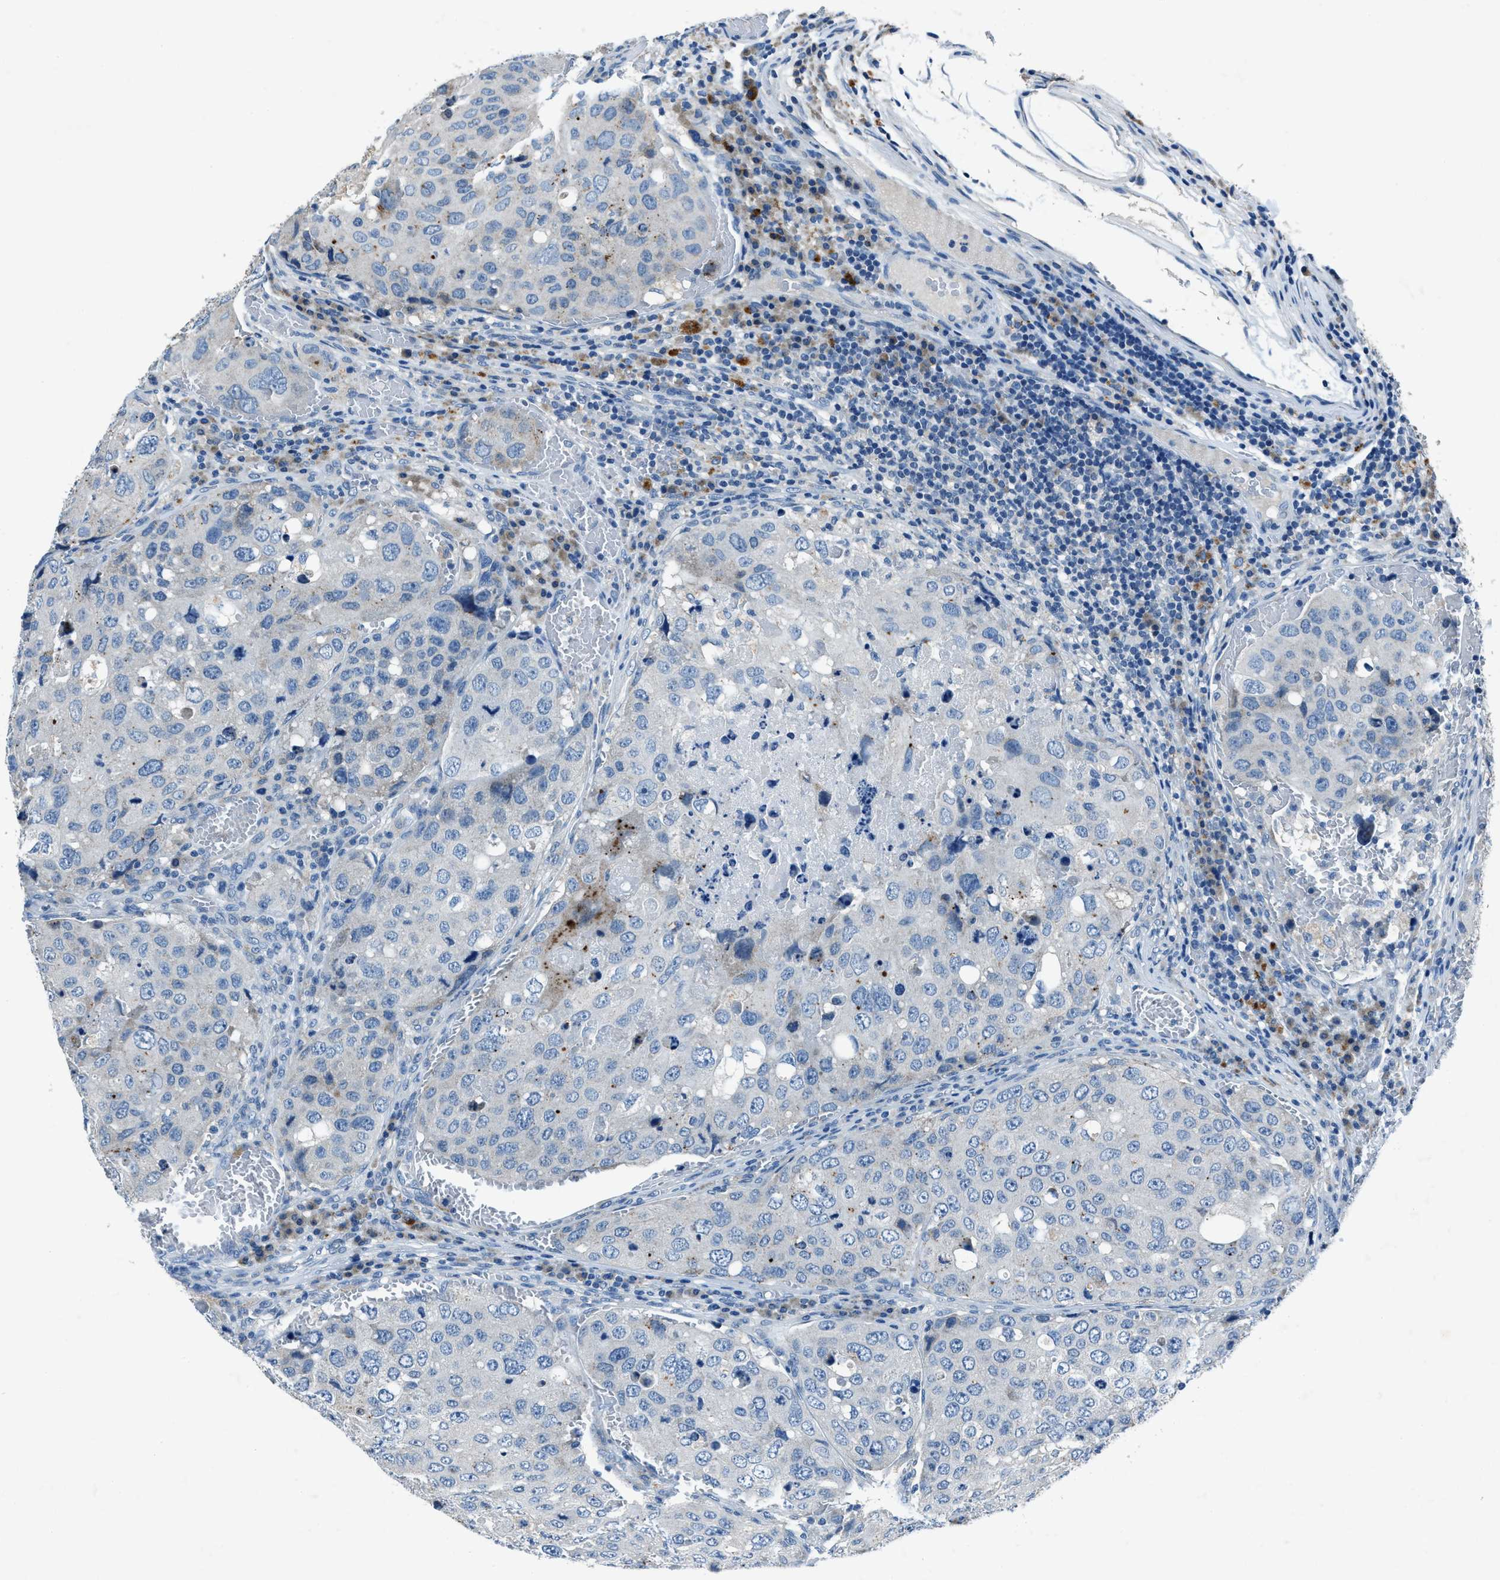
{"staining": {"intensity": "negative", "quantity": "none", "location": "none"}, "tissue": "urothelial cancer", "cell_type": "Tumor cells", "image_type": "cancer", "snomed": [{"axis": "morphology", "description": "Urothelial carcinoma, High grade"}, {"axis": "topography", "description": "Lymph node"}, {"axis": "topography", "description": "Urinary bladder"}], "caption": "Tumor cells are negative for brown protein staining in urothelial carcinoma (high-grade).", "gene": "ADAM2", "patient": {"sex": "male", "age": 51}}